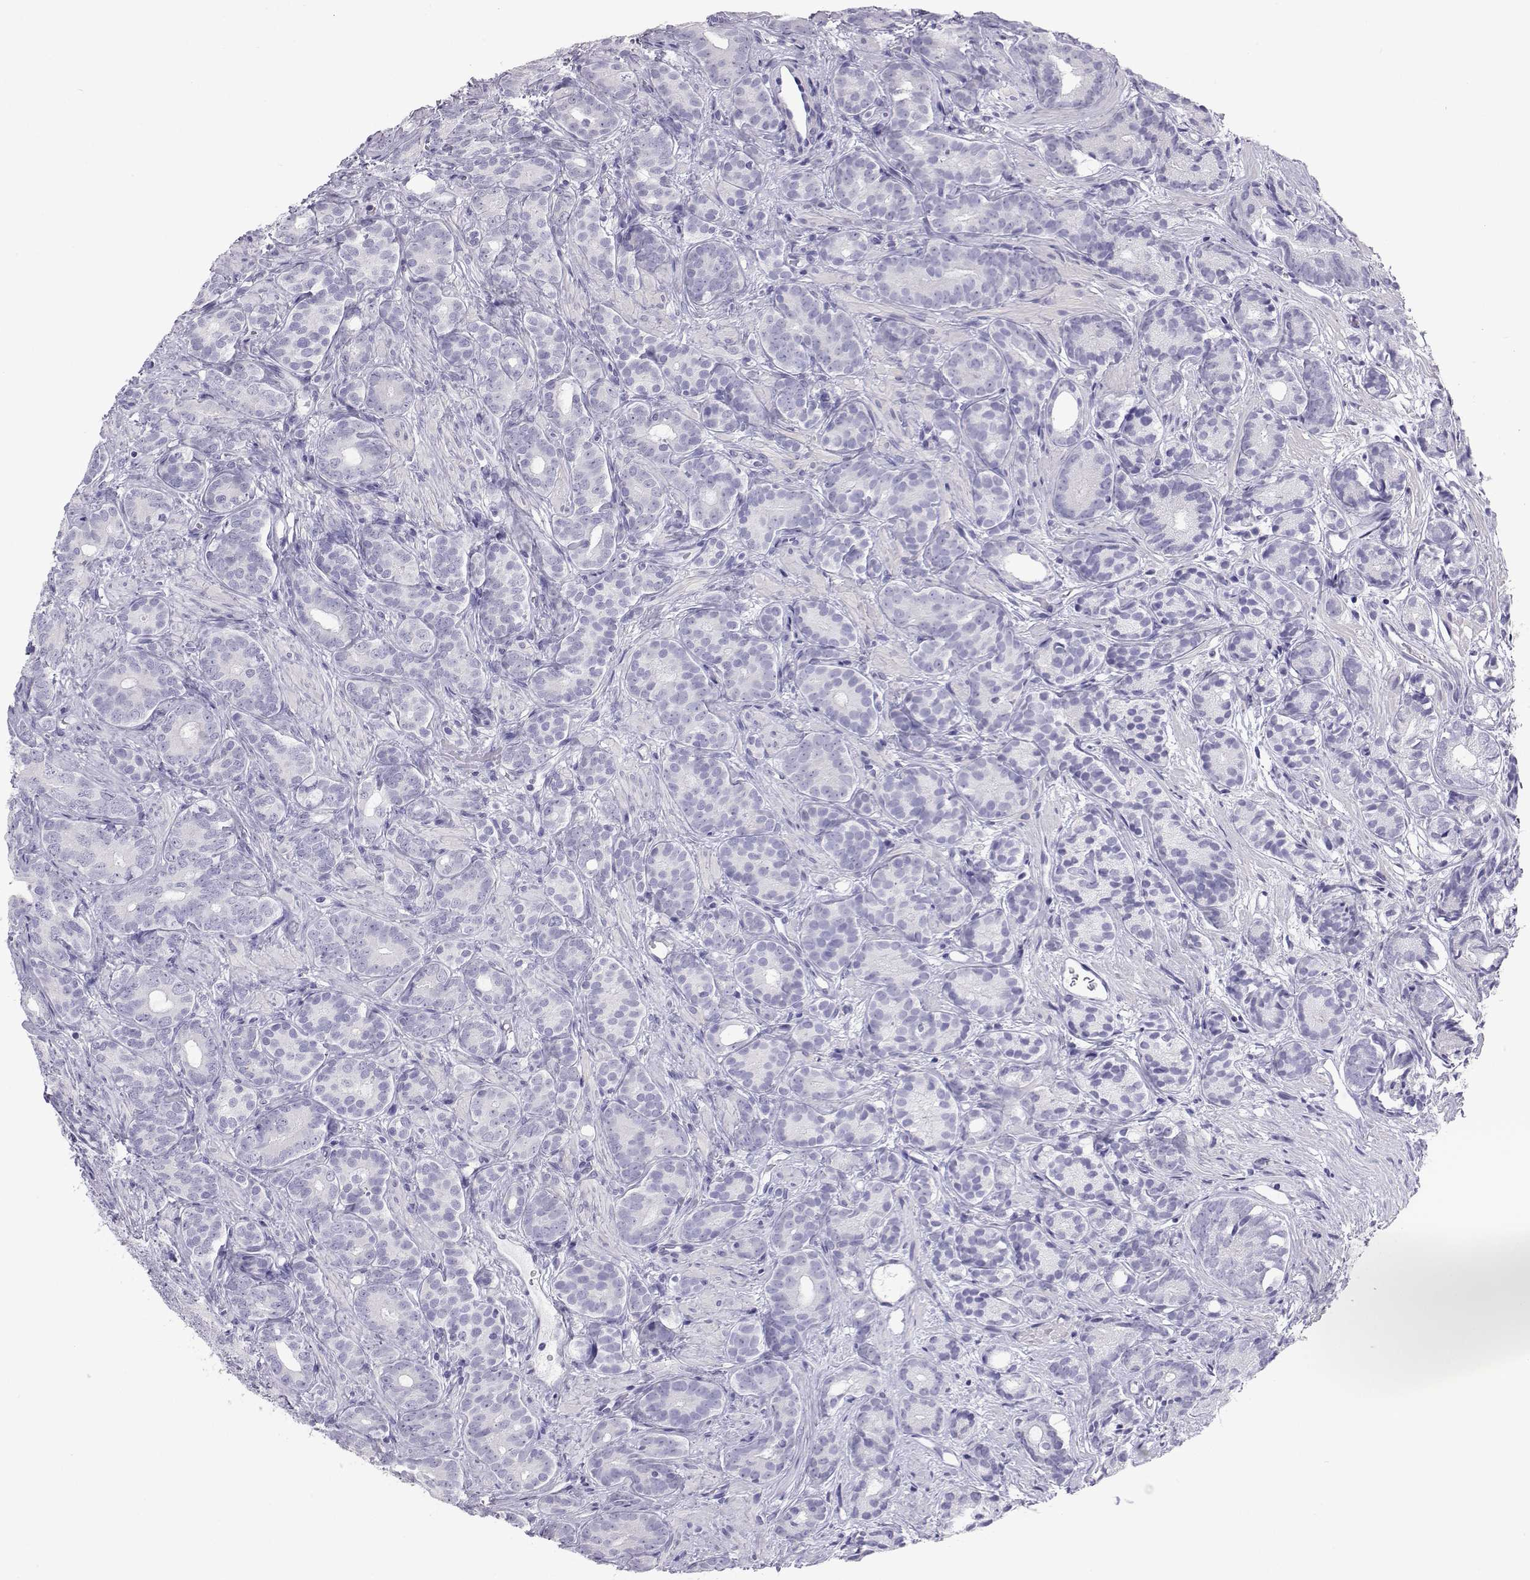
{"staining": {"intensity": "negative", "quantity": "none", "location": "none"}, "tissue": "prostate cancer", "cell_type": "Tumor cells", "image_type": "cancer", "snomed": [{"axis": "morphology", "description": "Adenocarcinoma, High grade"}, {"axis": "topography", "description": "Prostate"}], "caption": "Adenocarcinoma (high-grade) (prostate) was stained to show a protein in brown. There is no significant staining in tumor cells. (Immunohistochemistry (ihc), brightfield microscopy, high magnification).", "gene": "PLIN4", "patient": {"sex": "male", "age": 84}}